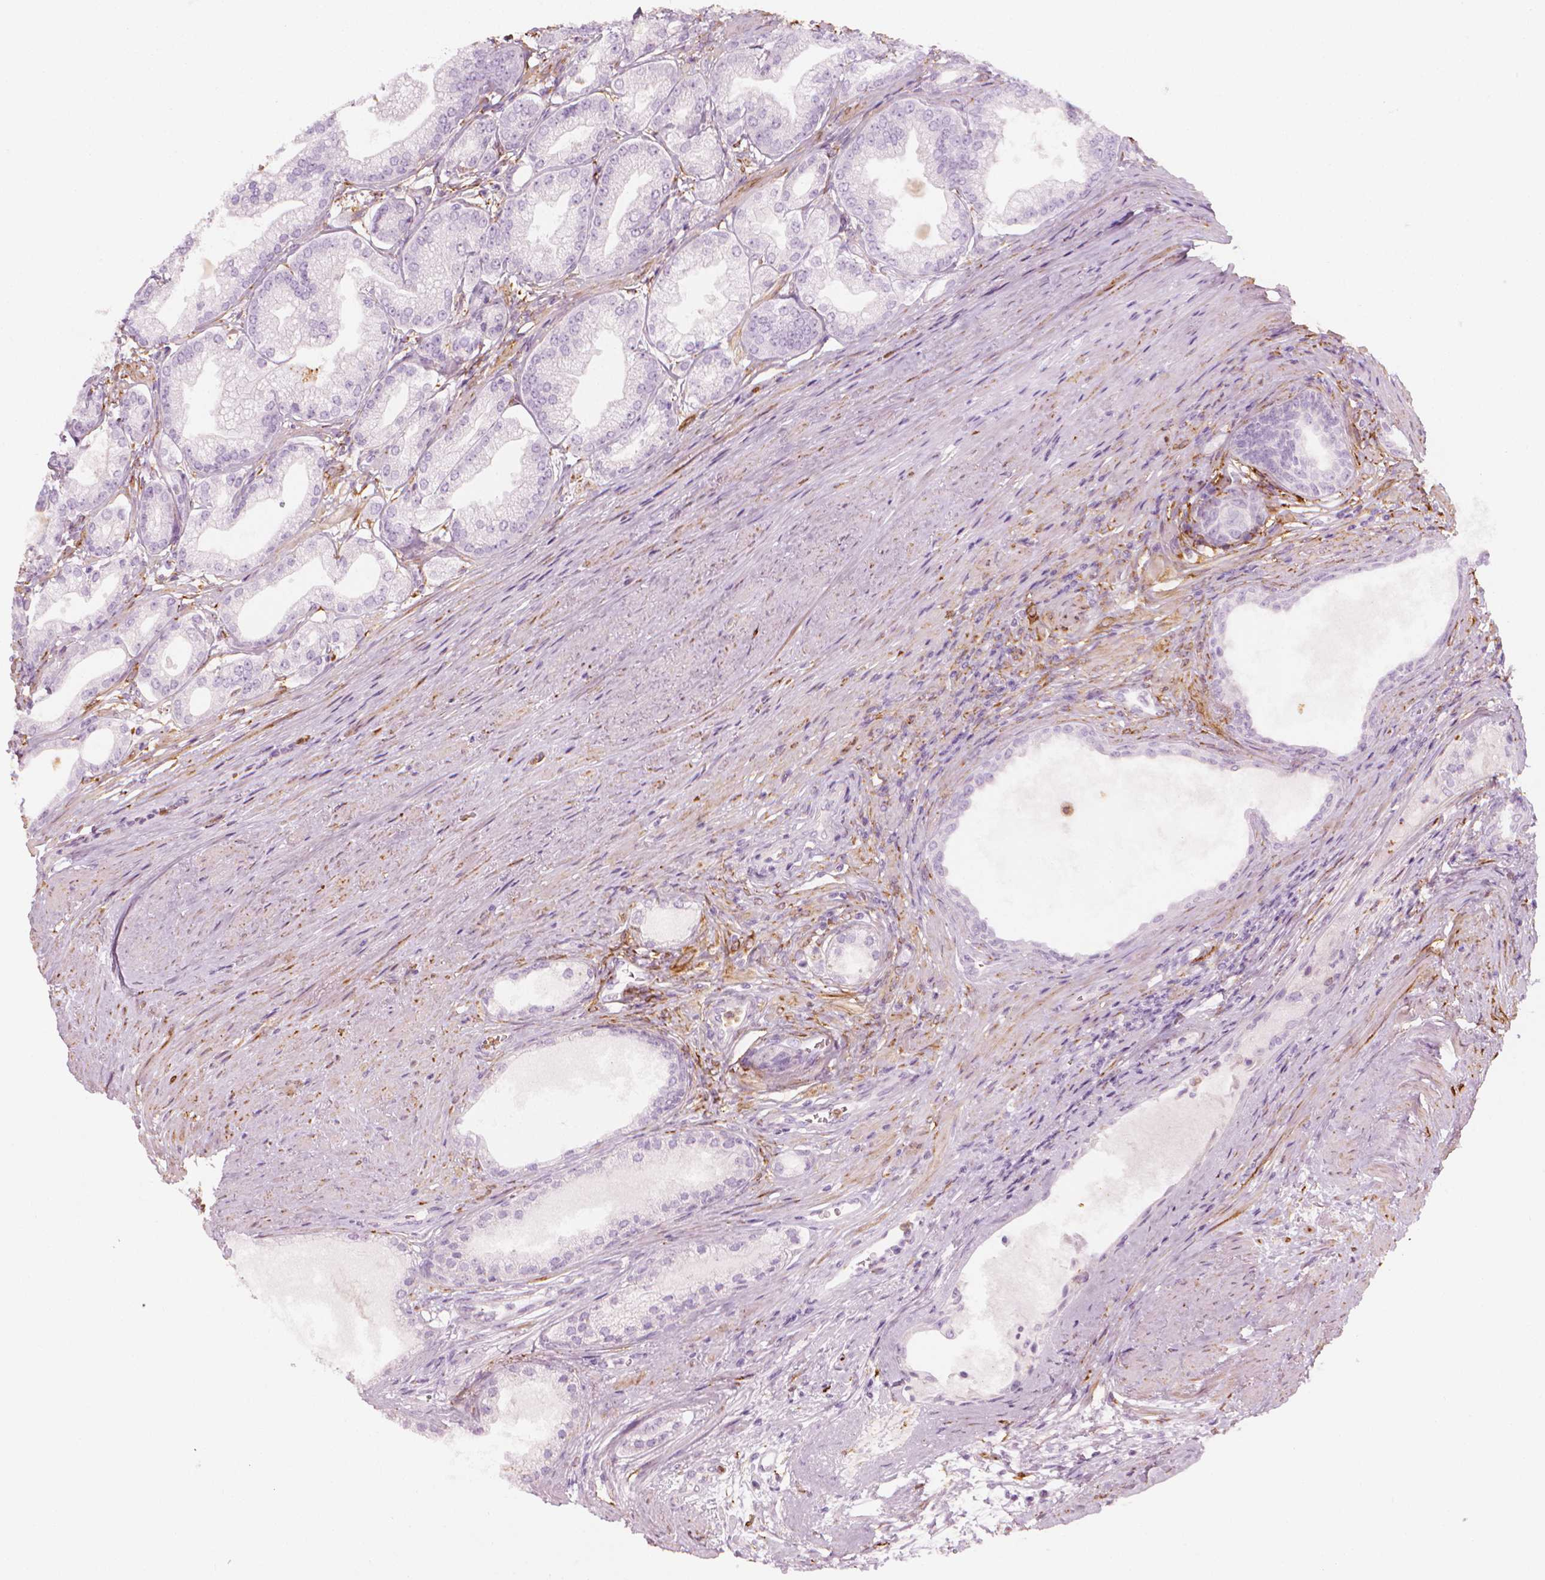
{"staining": {"intensity": "negative", "quantity": "none", "location": "none"}, "tissue": "prostate cancer", "cell_type": "Tumor cells", "image_type": "cancer", "snomed": [{"axis": "morphology", "description": "Adenocarcinoma, NOS"}, {"axis": "topography", "description": "Prostate and seminal vesicle, NOS"}, {"axis": "topography", "description": "Prostate"}], "caption": "Immunohistochemistry of prostate cancer demonstrates no expression in tumor cells.", "gene": "CES1", "patient": {"sex": "male", "age": 77}}